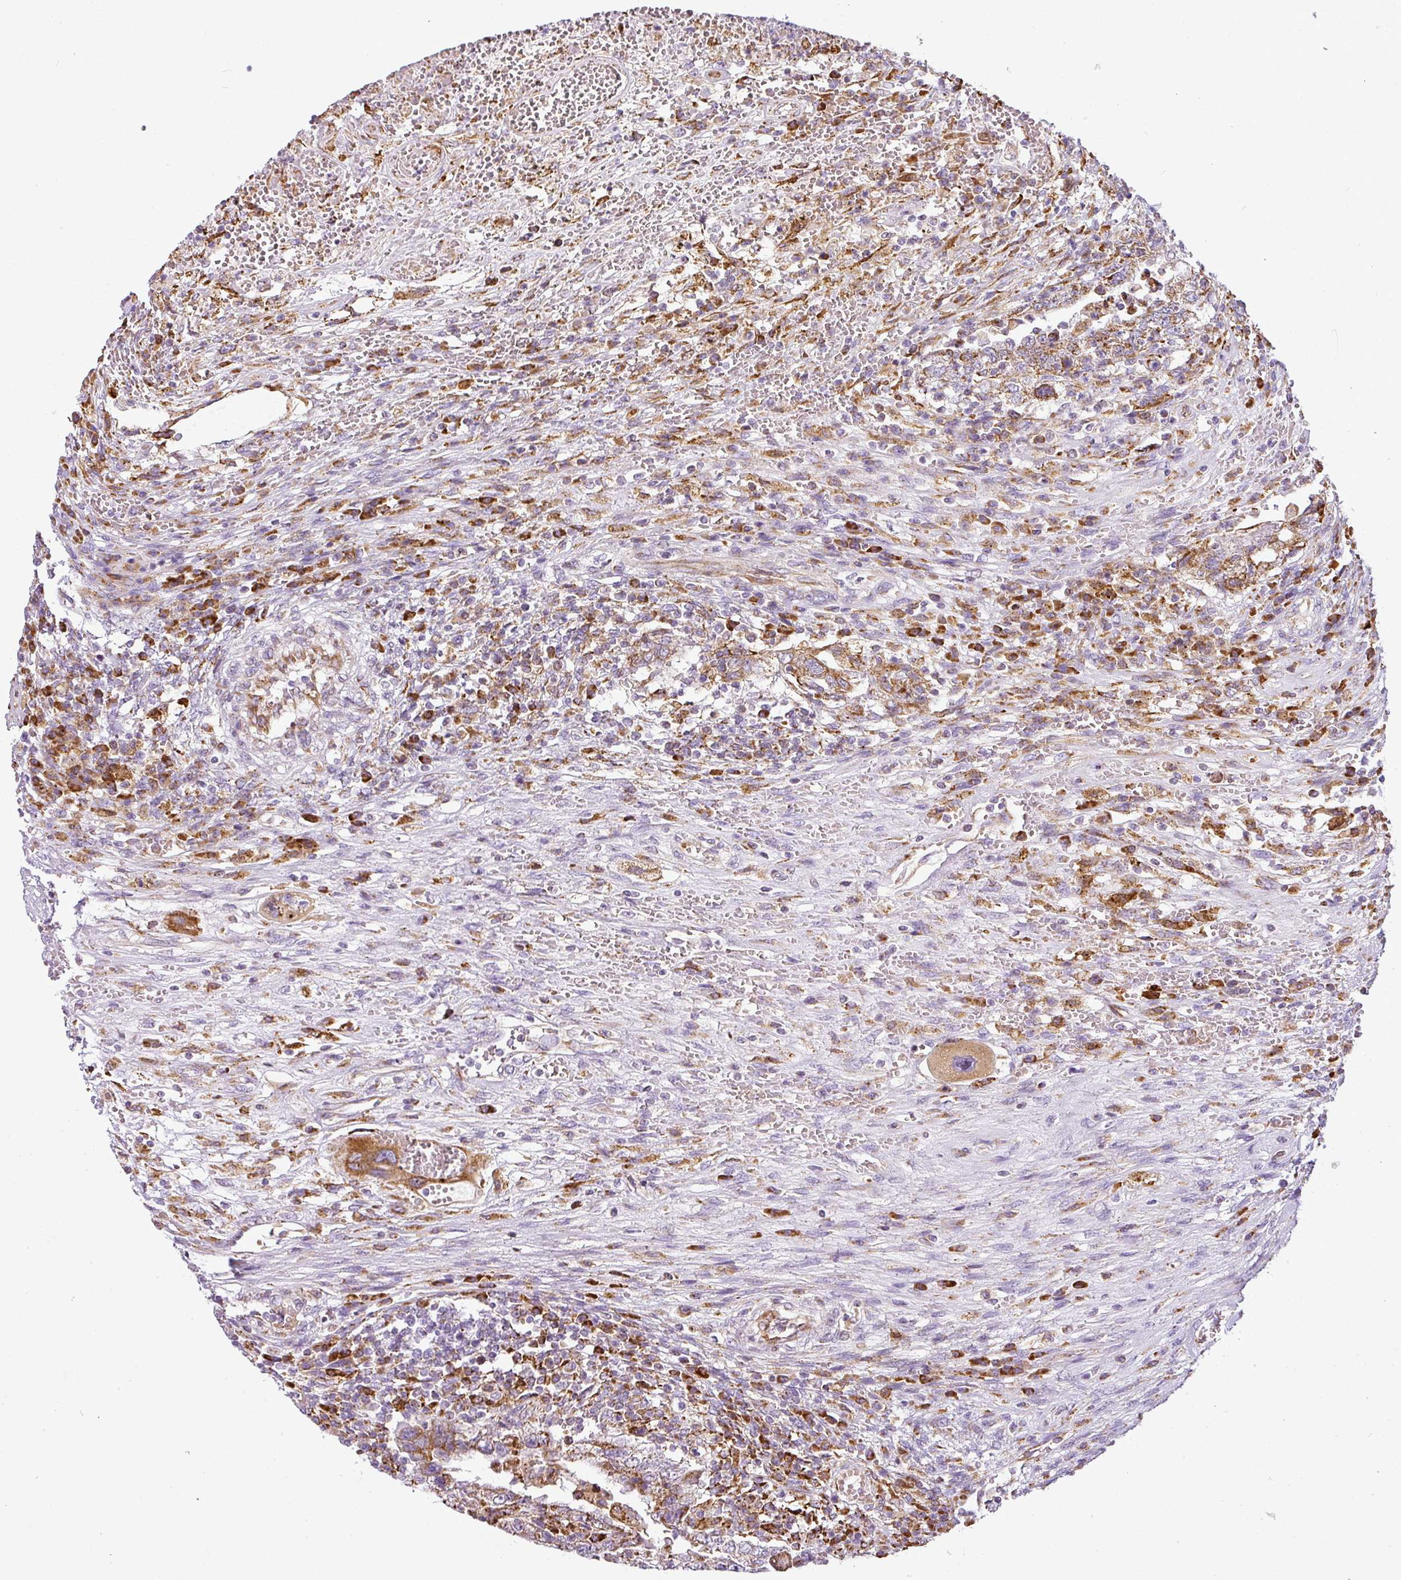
{"staining": {"intensity": "moderate", "quantity": "<25%", "location": "cytoplasmic/membranous"}, "tissue": "testis cancer", "cell_type": "Tumor cells", "image_type": "cancer", "snomed": [{"axis": "morphology", "description": "Carcinoma, Embryonal, NOS"}, {"axis": "topography", "description": "Testis"}], "caption": "Protein expression analysis of testis embryonal carcinoma reveals moderate cytoplasmic/membranous positivity in approximately <25% of tumor cells. (Stains: DAB (3,3'-diaminobenzidine) in brown, nuclei in blue, Microscopy: brightfield microscopy at high magnification).", "gene": "ANKRD18A", "patient": {"sex": "male", "age": 26}}